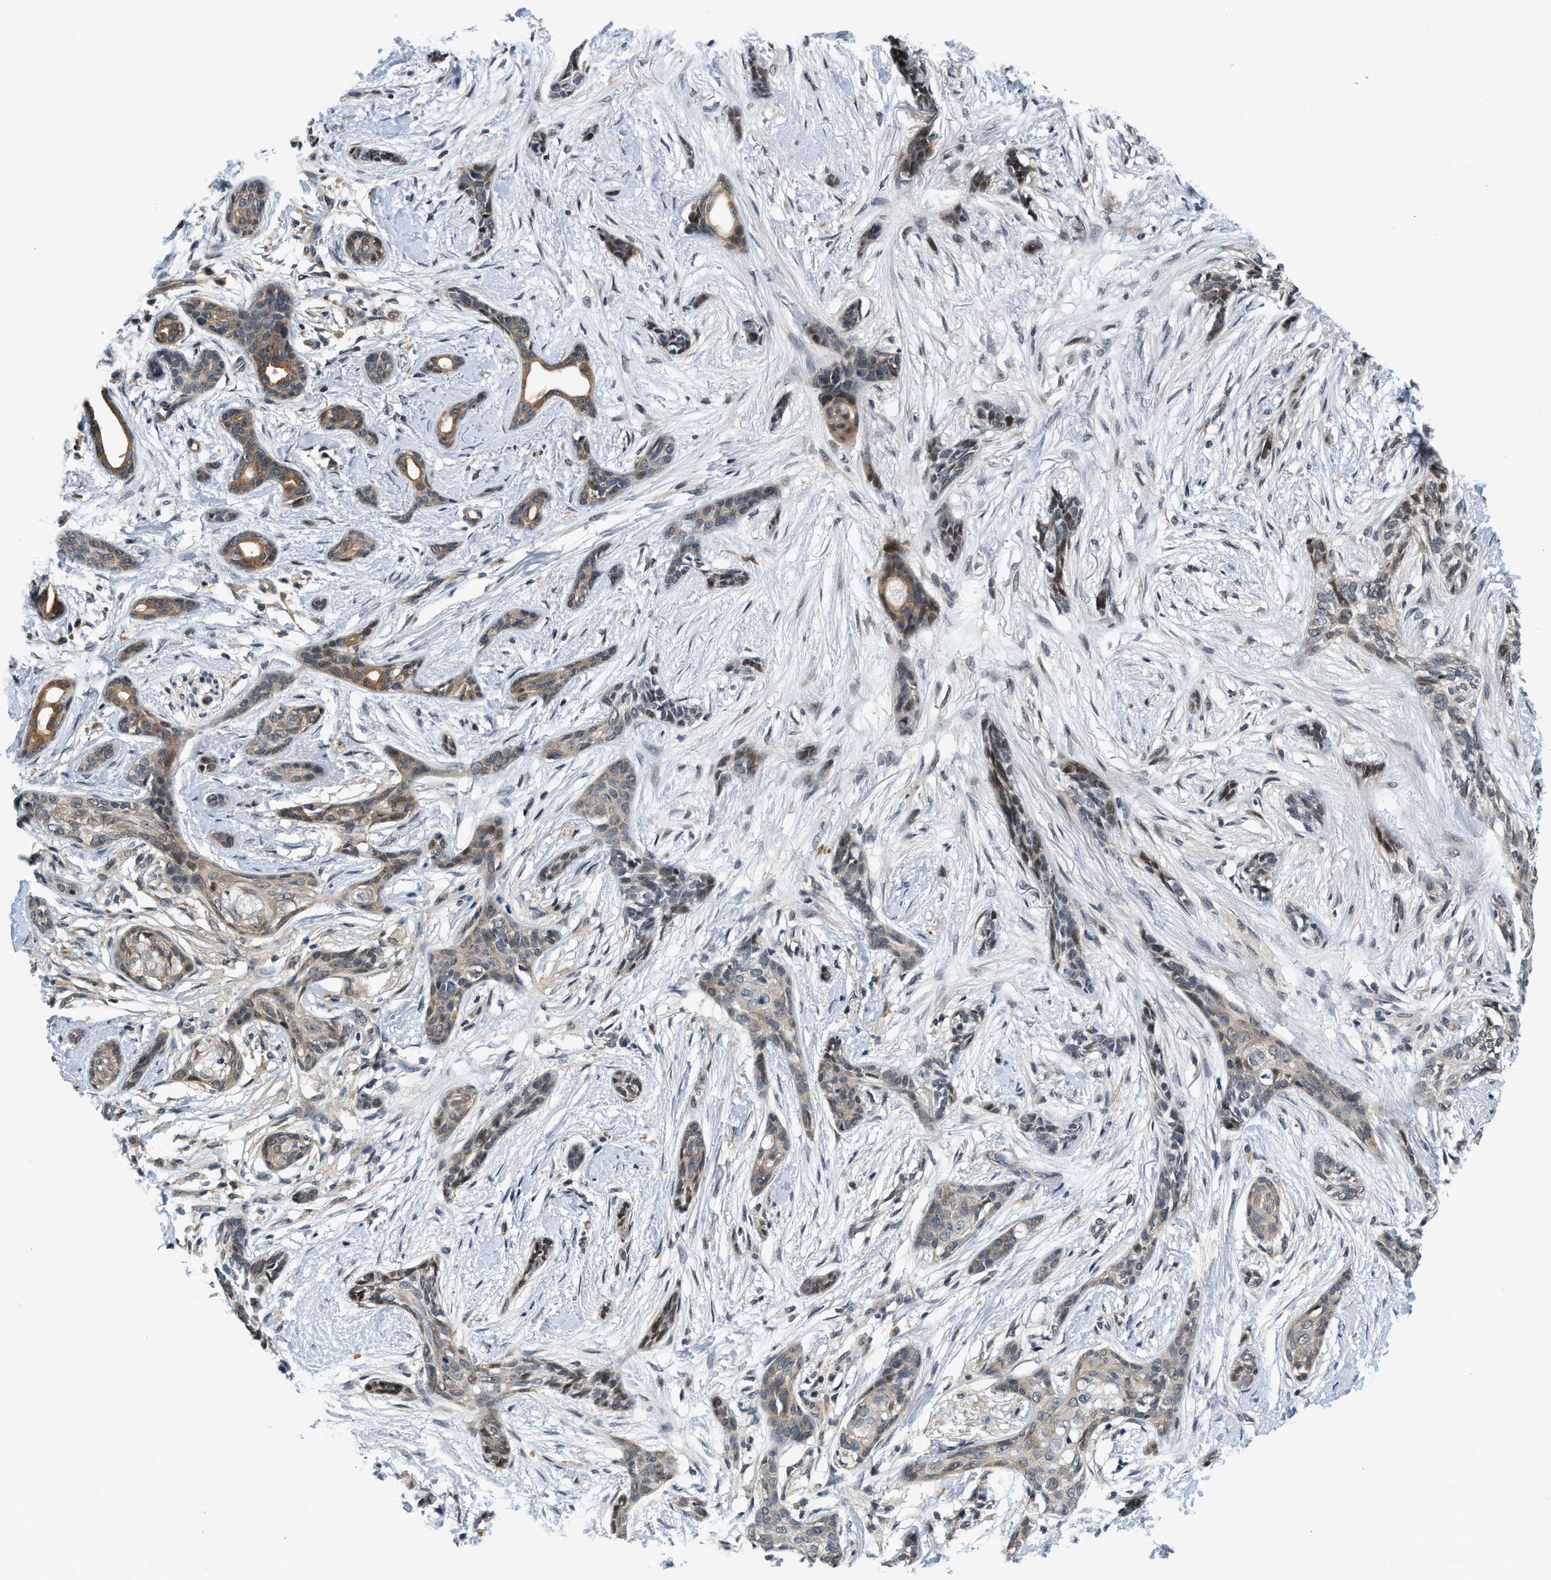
{"staining": {"intensity": "weak", "quantity": "<25%", "location": "cytoplasmic/membranous"}, "tissue": "skin cancer", "cell_type": "Tumor cells", "image_type": "cancer", "snomed": [{"axis": "morphology", "description": "Basal cell carcinoma"}, {"axis": "morphology", "description": "Adnexal tumor, benign"}, {"axis": "topography", "description": "Skin"}], "caption": "This is an immunohistochemistry image of human basal cell carcinoma (skin). There is no positivity in tumor cells.", "gene": "KMT2A", "patient": {"sex": "female", "age": 42}}